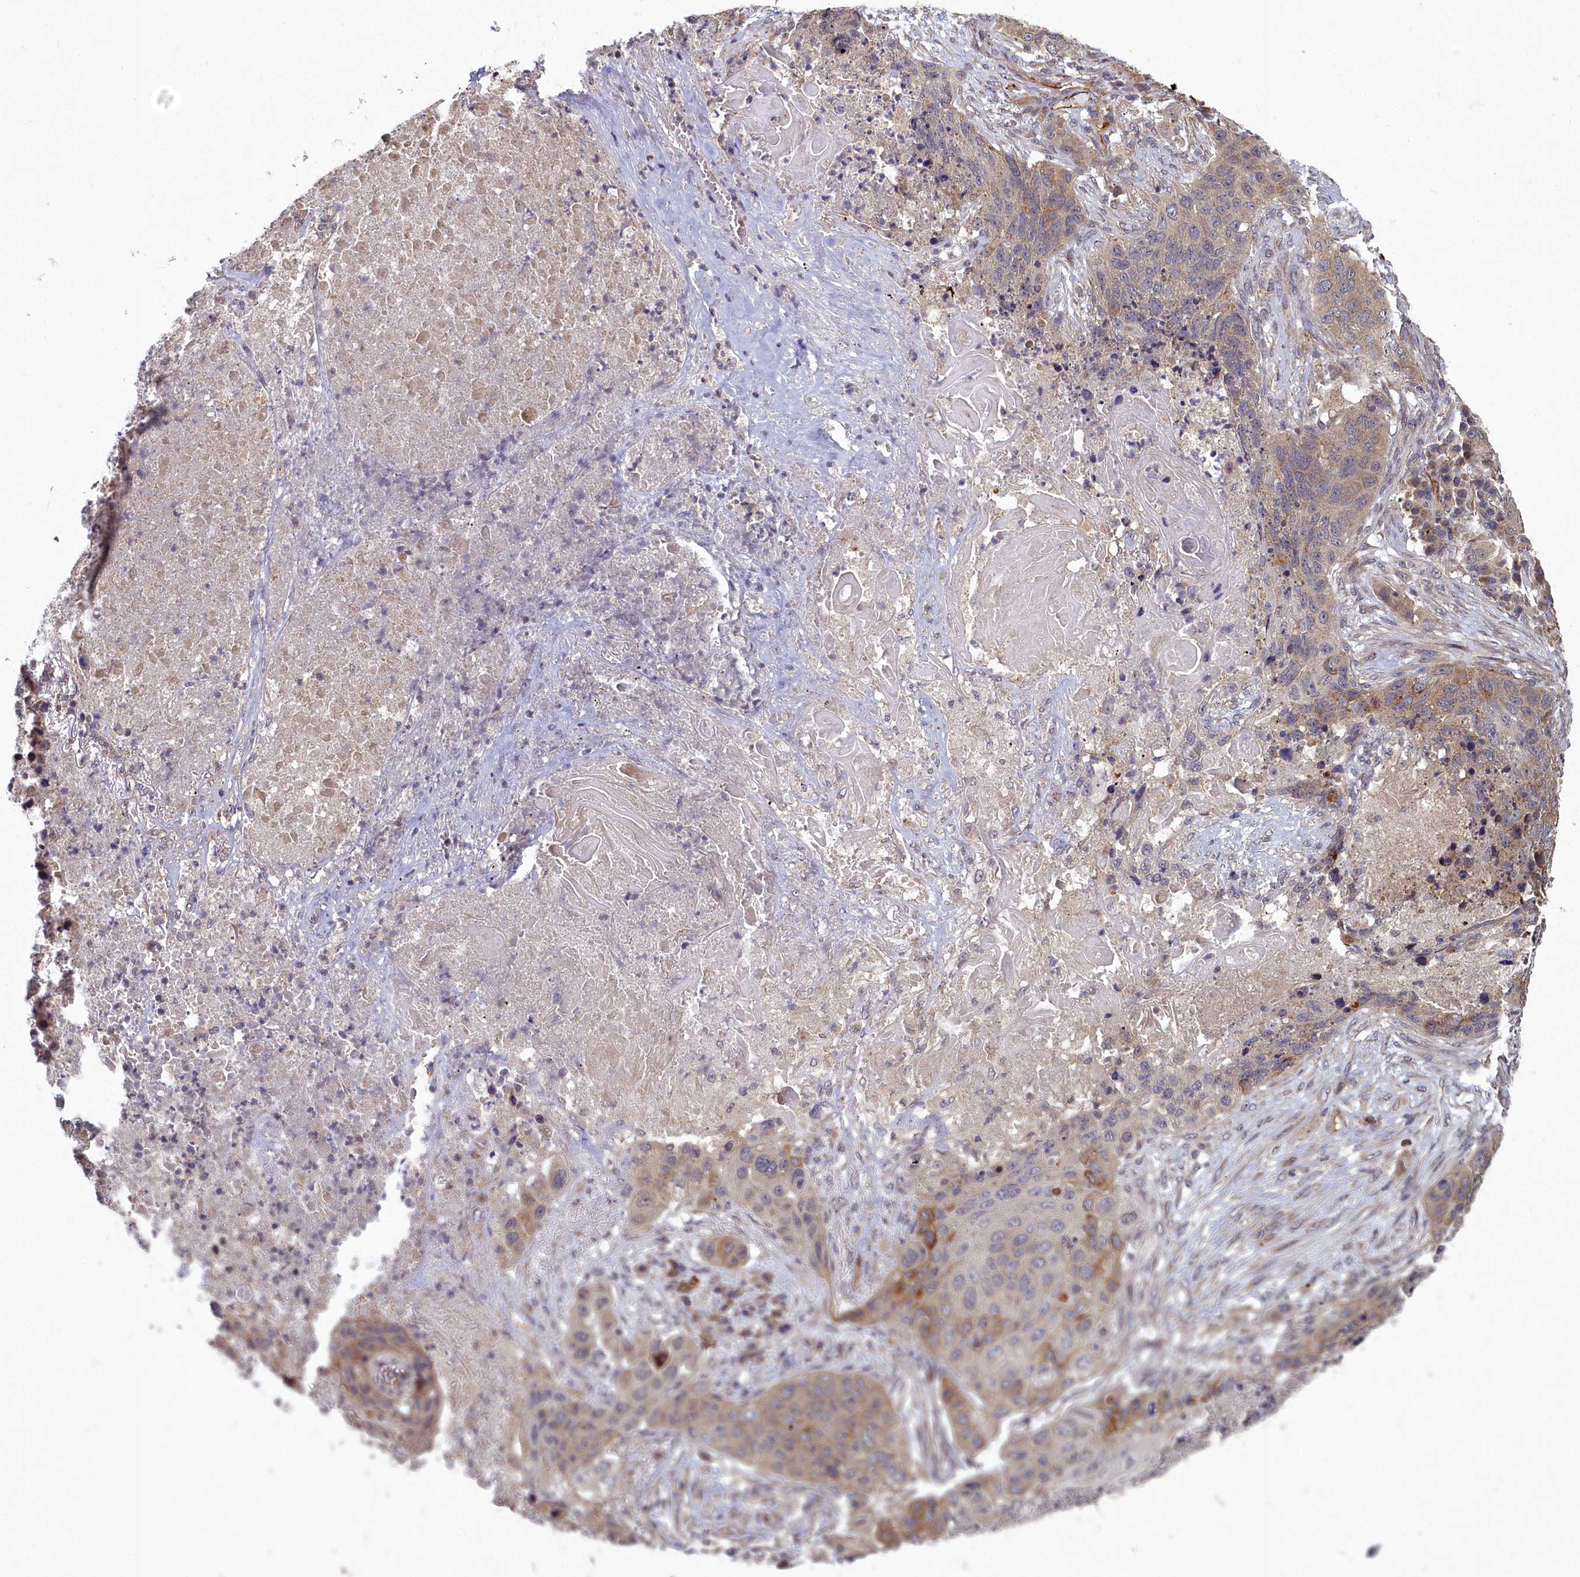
{"staining": {"intensity": "moderate", "quantity": "<25%", "location": "cytoplasmic/membranous"}, "tissue": "lung cancer", "cell_type": "Tumor cells", "image_type": "cancer", "snomed": [{"axis": "morphology", "description": "Squamous cell carcinoma, NOS"}, {"axis": "topography", "description": "Lung"}], "caption": "Lung squamous cell carcinoma tissue shows moderate cytoplasmic/membranous expression in about <25% of tumor cells", "gene": "TSPYL4", "patient": {"sex": "female", "age": 63}}